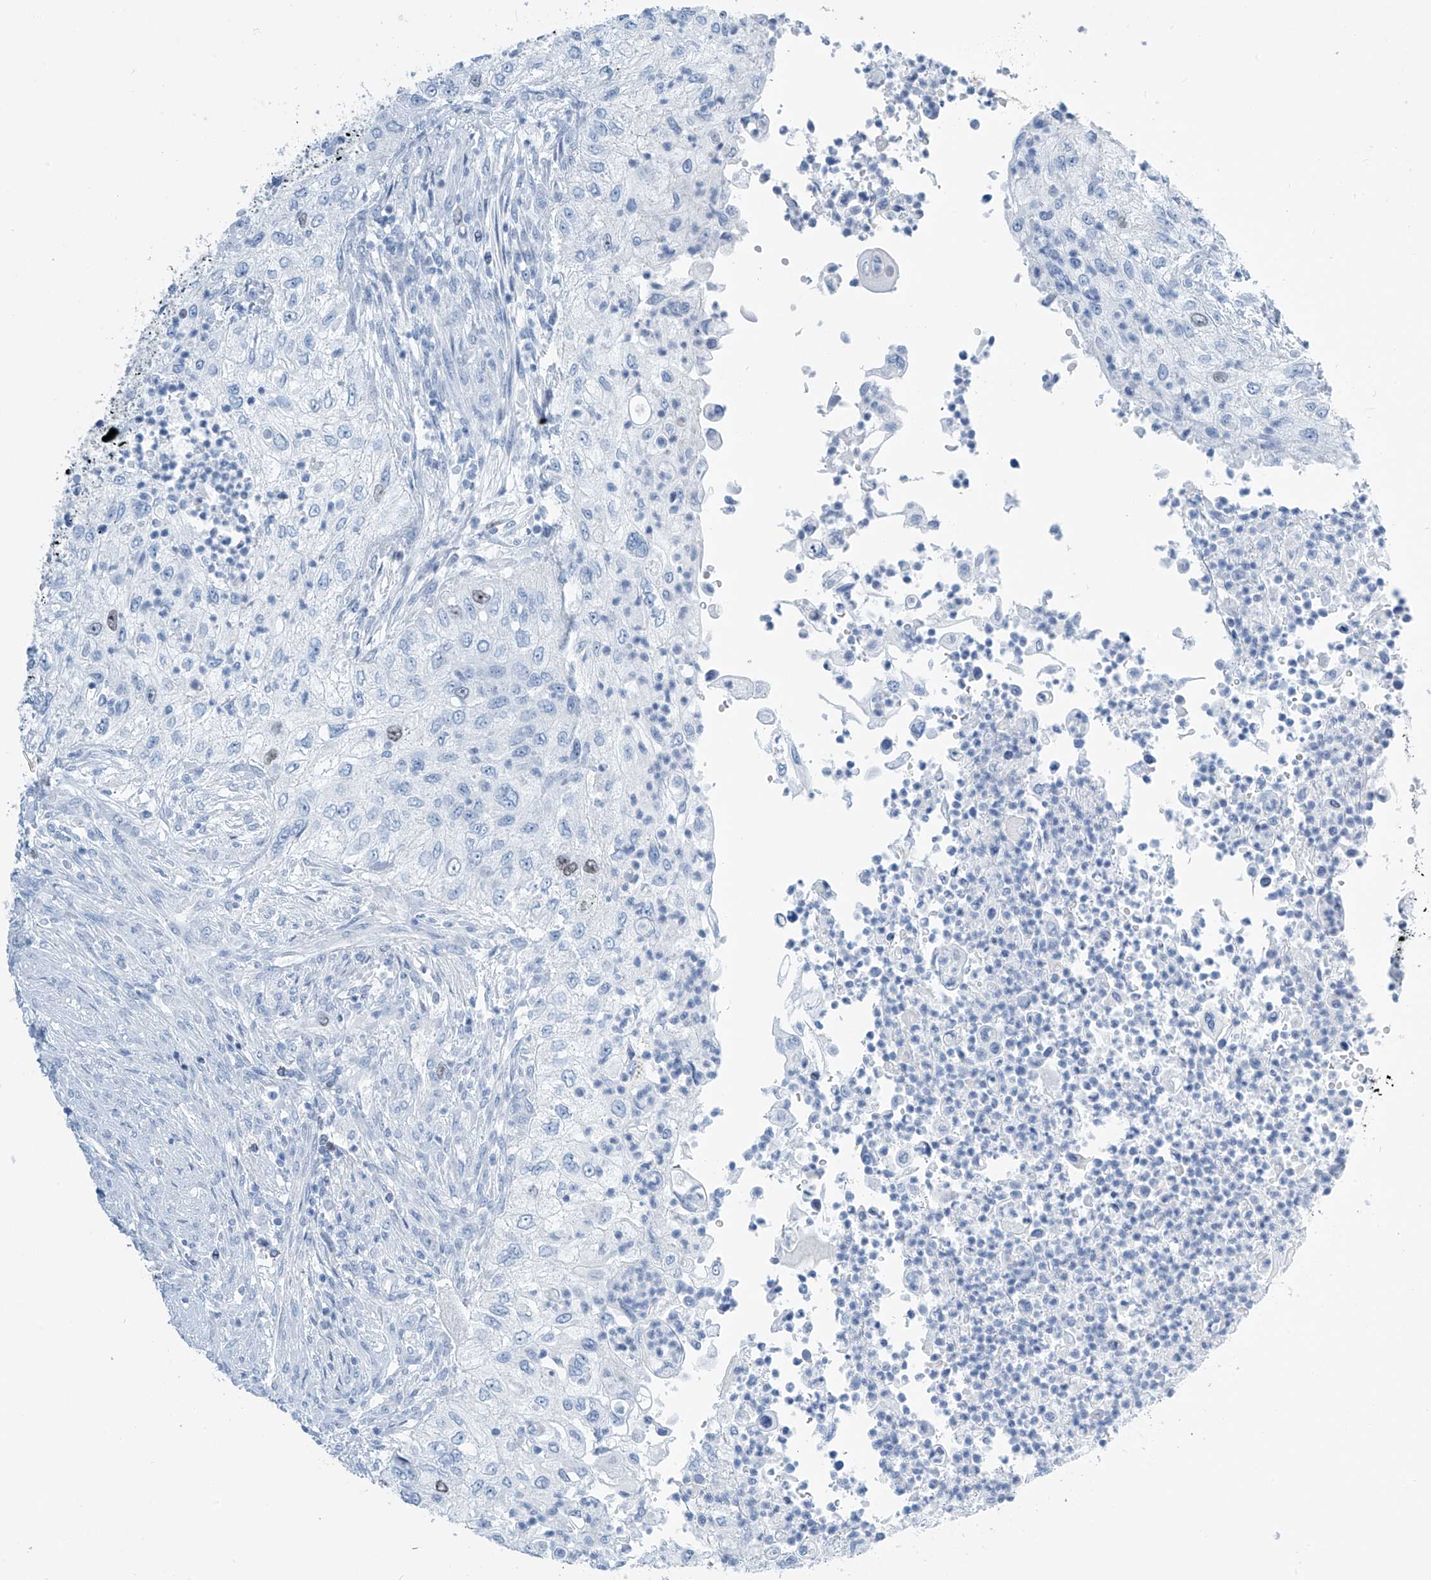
{"staining": {"intensity": "weak", "quantity": "<25%", "location": "nuclear"}, "tissue": "urothelial cancer", "cell_type": "Tumor cells", "image_type": "cancer", "snomed": [{"axis": "morphology", "description": "Urothelial carcinoma, High grade"}, {"axis": "topography", "description": "Urinary bladder"}], "caption": "Immunohistochemistry (IHC) photomicrograph of neoplastic tissue: urothelial cancer stained with DAB exhibits no significant protein positivity in tumor cells. Nuclei are stained in blue.", "gene": "SGO2", "patient": {"sex": "female", "age": 60}}